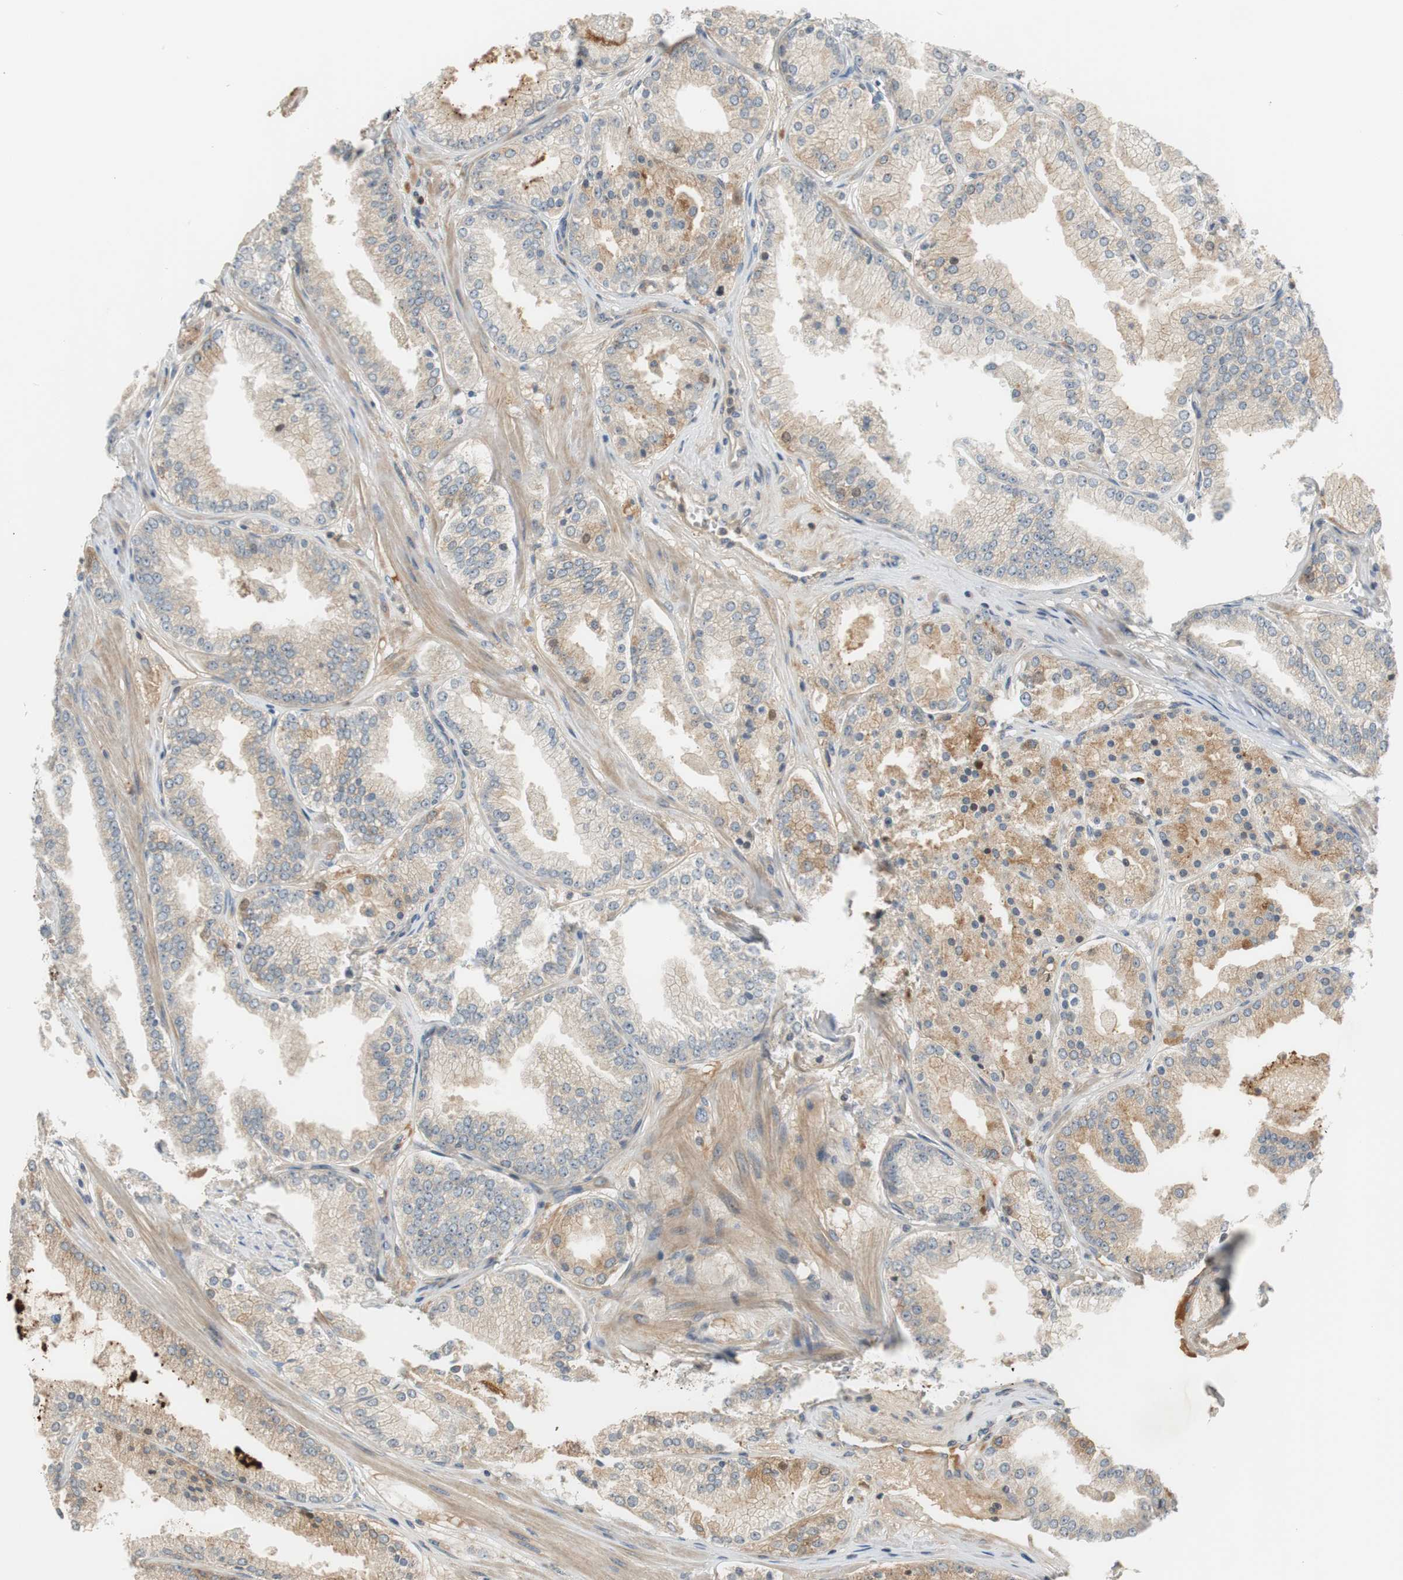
{"staining": {"intensity": "weak", "quantity": ">75%", "location": "cytoplasmic/membranous"}, "tissue": "prostate cancer", "cell_type": "Tumor cells", "image_type": "cancer", "snomed": [{"axis": "morphology", "description": "Adenocarcinoma, High grade"}, {"axis": "topography", "description": "Prostate"}], "caption": "The image demonstrates a brown stain indicating the presence of a protein in the cytoplasmic/membranous of tumor cells in prostate cancer (adenocarcinoma (high-grade)).", "gene": "C4A", "patient": {"sex": "male", "age": 61}}